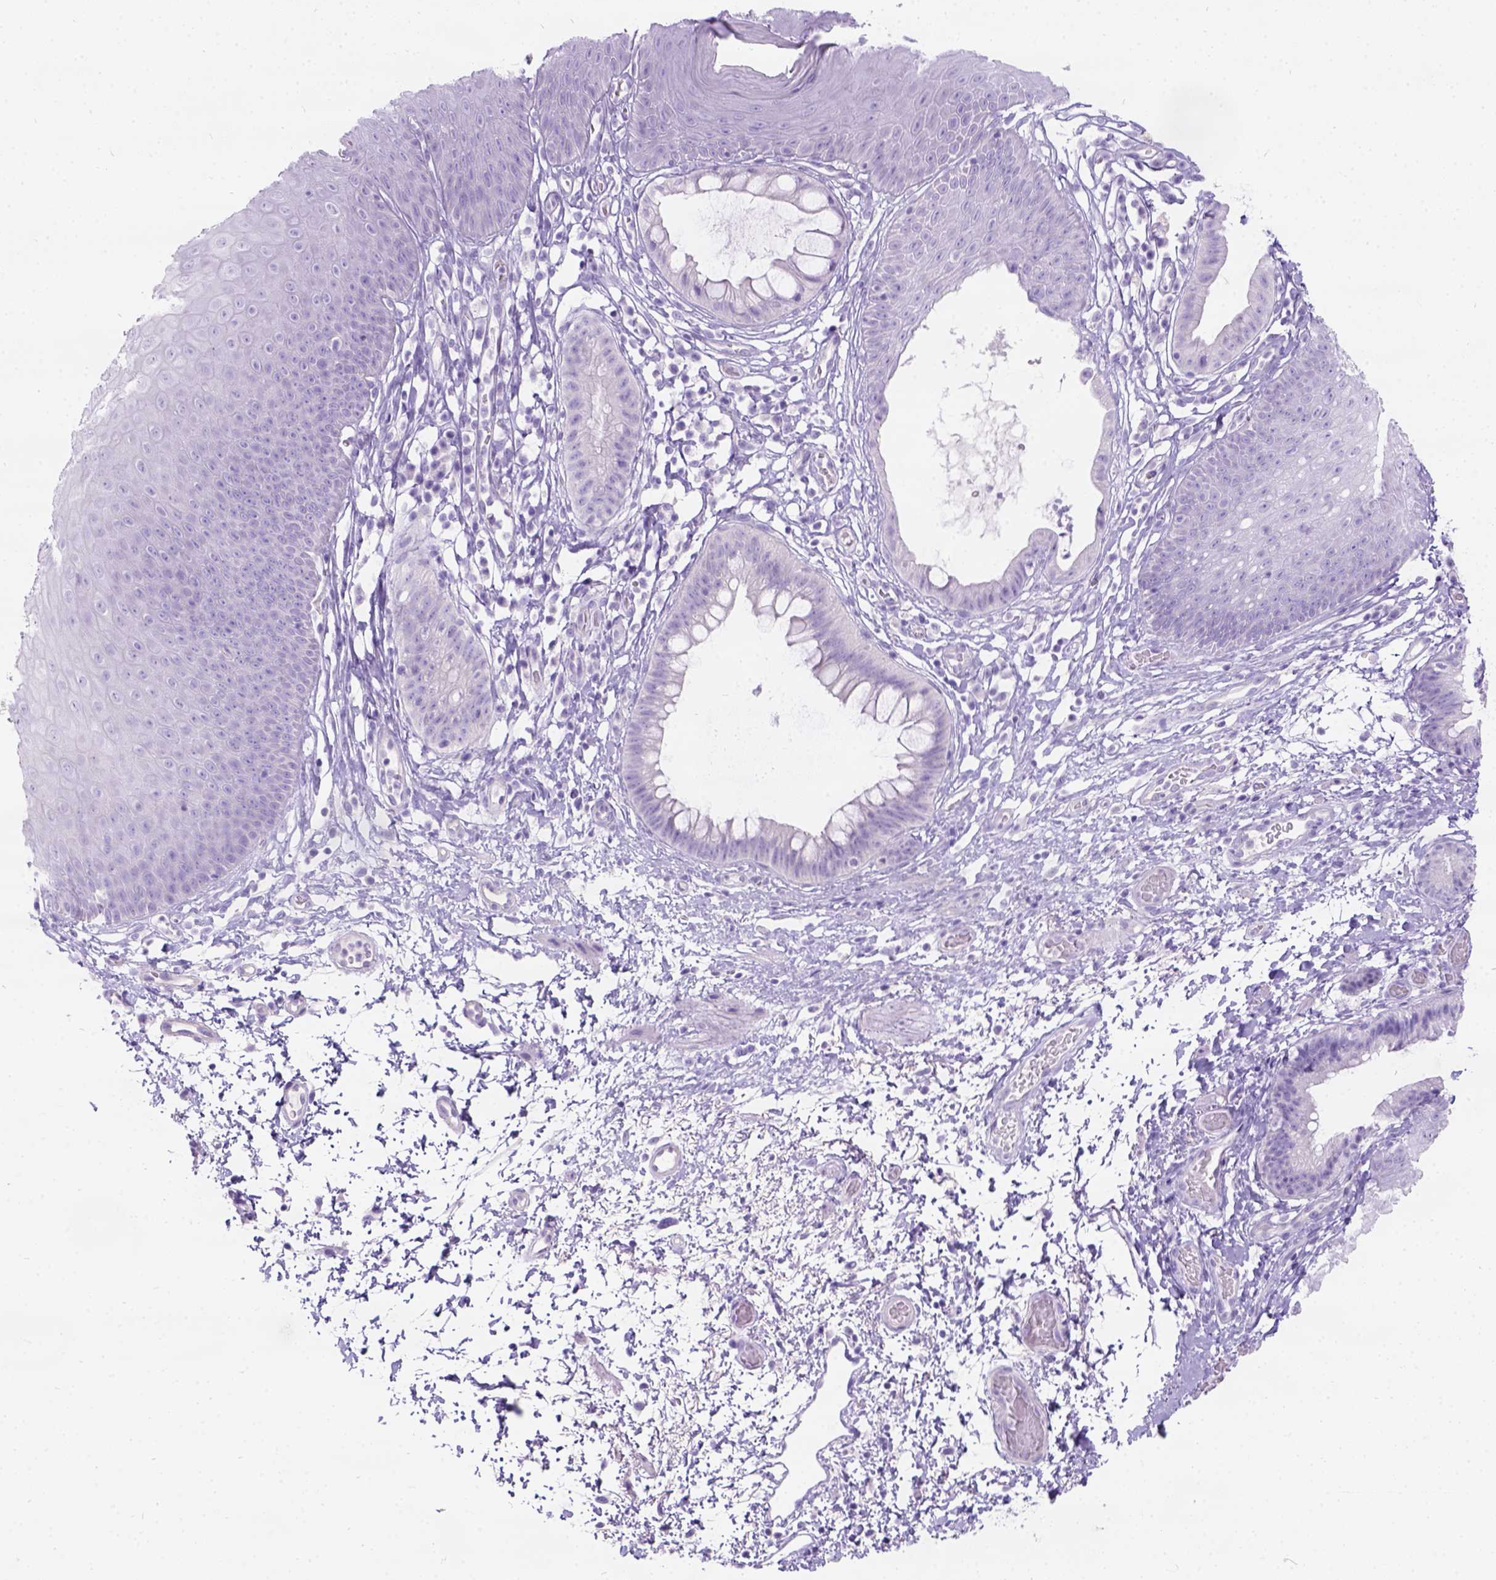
{"staining": {"intensity": "negative", "quantity": "none", "location": "none"}, "tissue": "skin", "cell_type": "Epidermal cells", "image_type": "normal", "snomed": [{"axis": "morphology", "description": "Normal tissue, NOS"}, {"axis": "topography", "description": "Anal"}], "caption": "Skin was stained to show a protein in brown. There is no significant staining in epidermal cells. (DAB (3,3'-diaminobenzidine) immunohistochemistry with hematoxylin counter stain).", "gene": "C7orf57", "patient": {"sex": "male", "age": 53}}